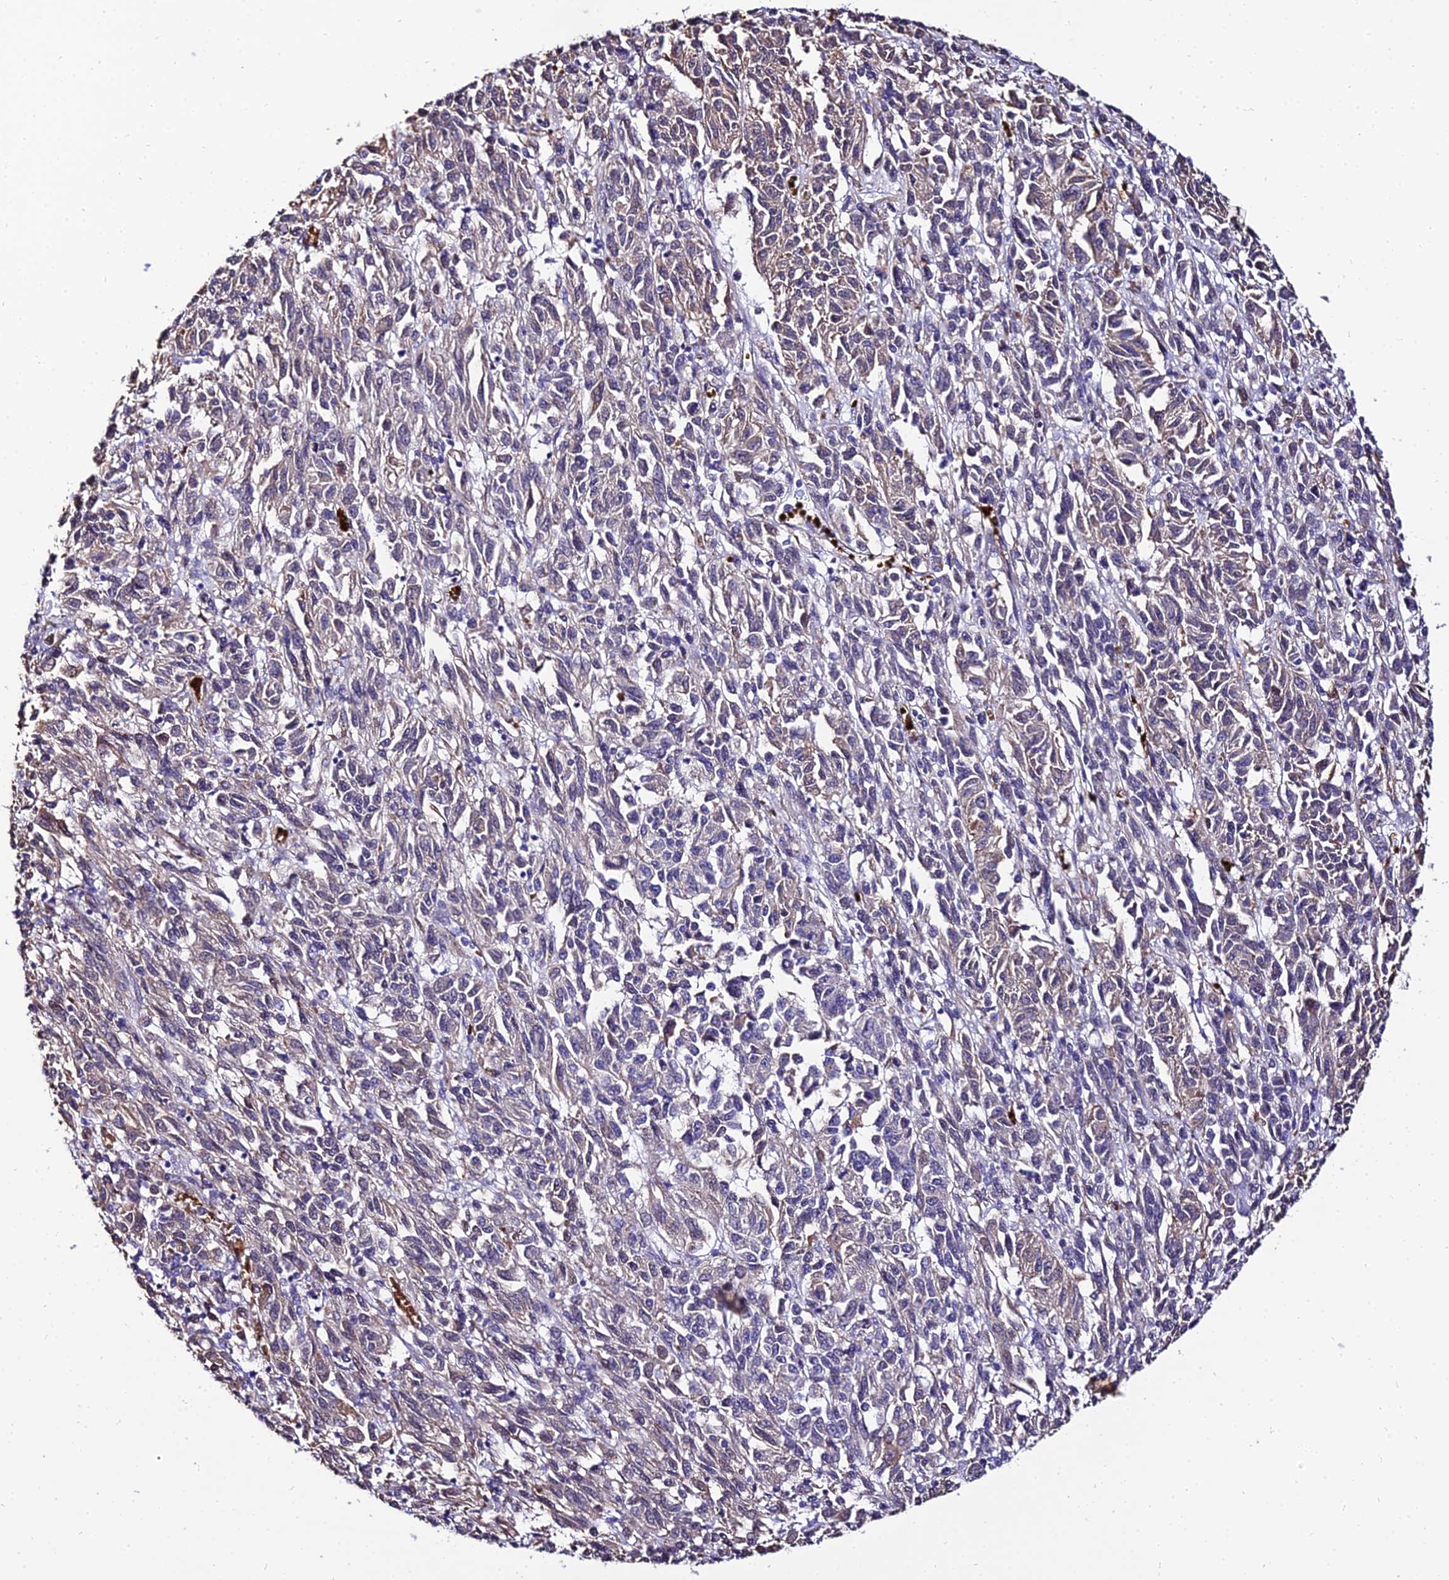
{"staining": {"intensity": "weak", "quantity": "<25%", "location": "cytoplasmic/membranous"}, "tissue": "melanoma", "cell_type": "Tumor cells", "image_type": "cancer", "snomed": [{"axis": "morphology", "description": "Malignant melanoma, Metastatic site"}, {"axis": "topography", "description": "Lung"}], "caption": "IHC photomicrograph of malignant melanoma (metastatic site) stained for a protein (brown), which displays no staining in tumor cells. Brightfield microscopy of IHC stained with DAB (brown) and hematoxylin (blue), captured at high magnification.", "gene": "BCL9", "patient": {"sex": "male", "age": 64}}